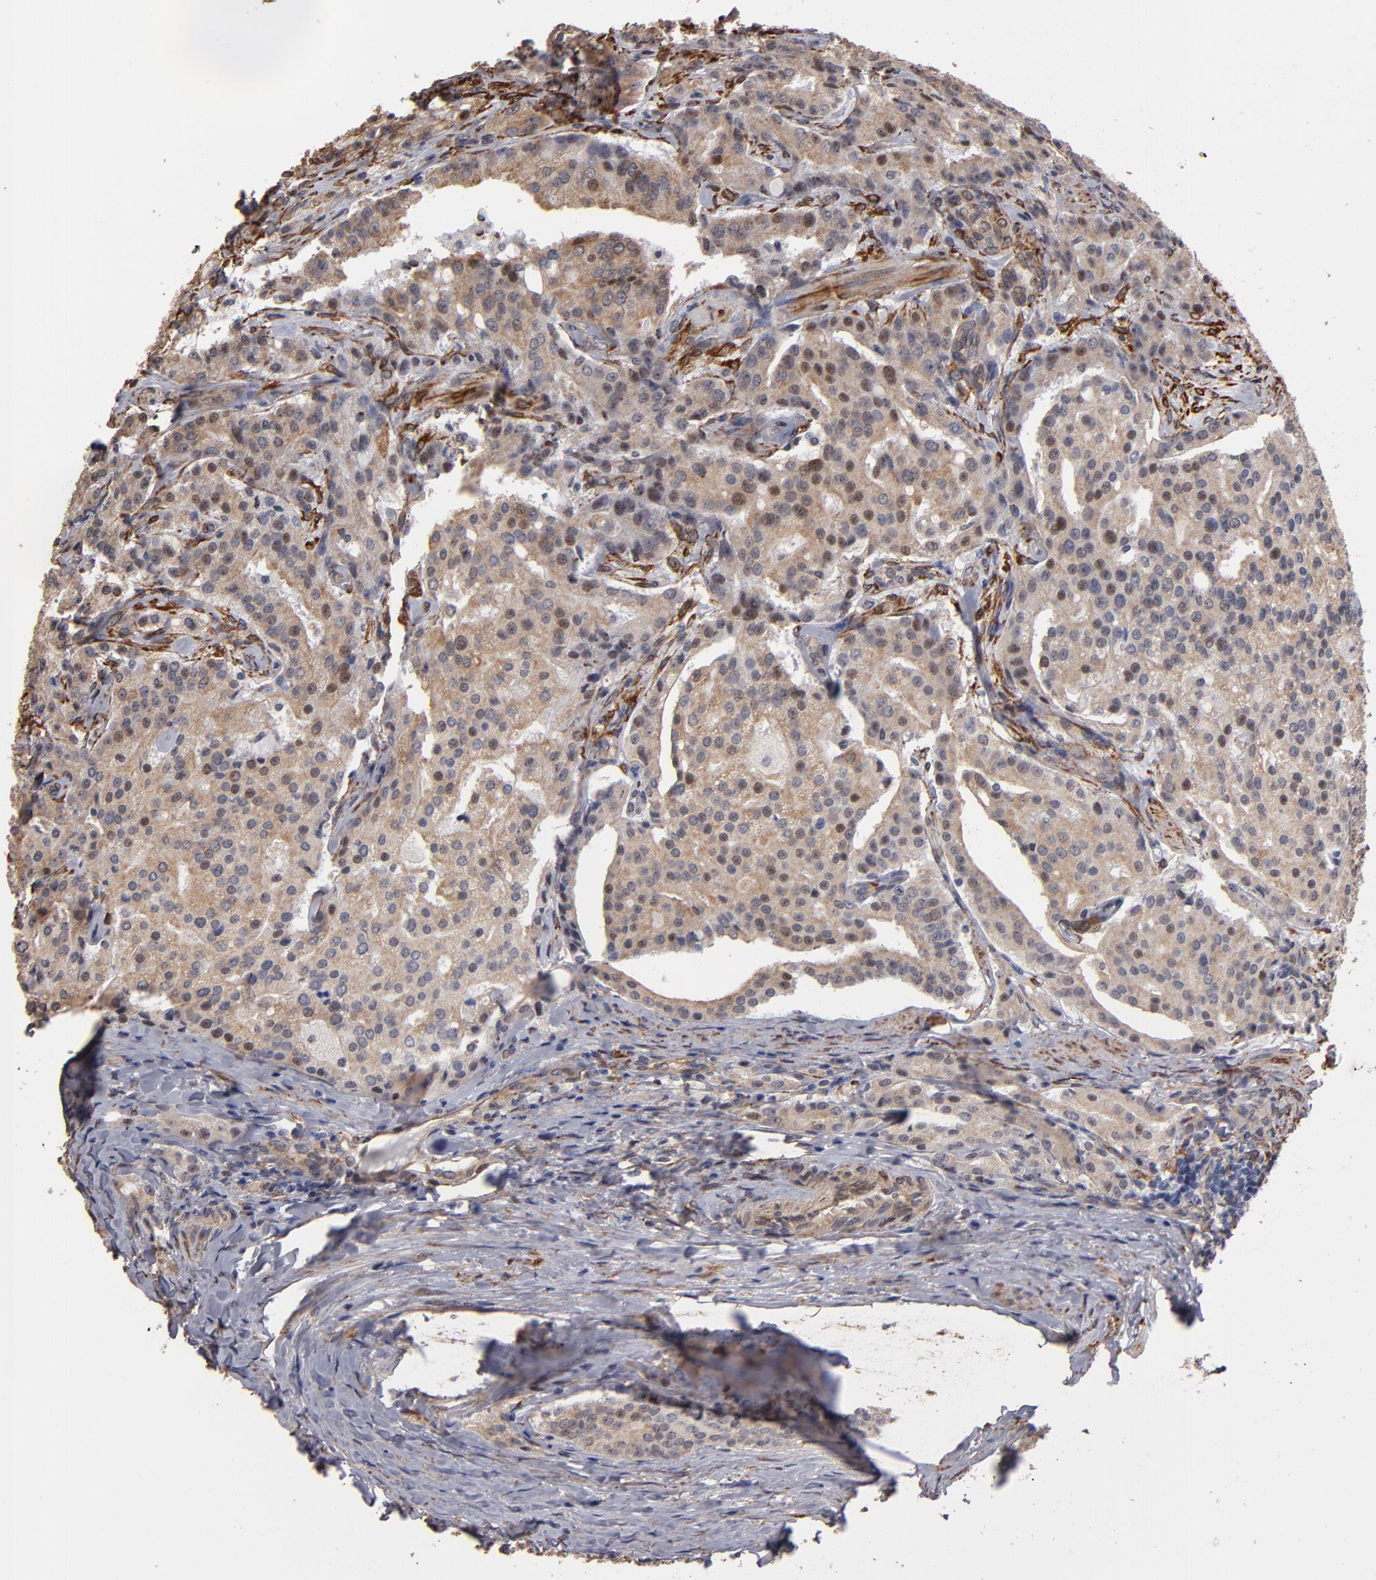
{"staining": {"intensity": "weak", "quantity": ">75%", "location": "cytoplasmic/membranous,nuclear"}, "tissue": "prostate cancer", "cell_type": "Tumor cells", "image_type": "cancer", "snomed": [{"axis": "morphology", "description": "Adenocarcinoma, Medium grade"}, {"axis": "topography", "description": "Prostate"}], "caption": "The immunohistochemical stain shows weak cytoplasmic/membranous and nuclear positivity in tumor cells of prostate cancer (adenocarcinoma (medium-grade)) tissue.", "gene": "PGRMC1", "patient": {"sex": "male", "age": 72}}